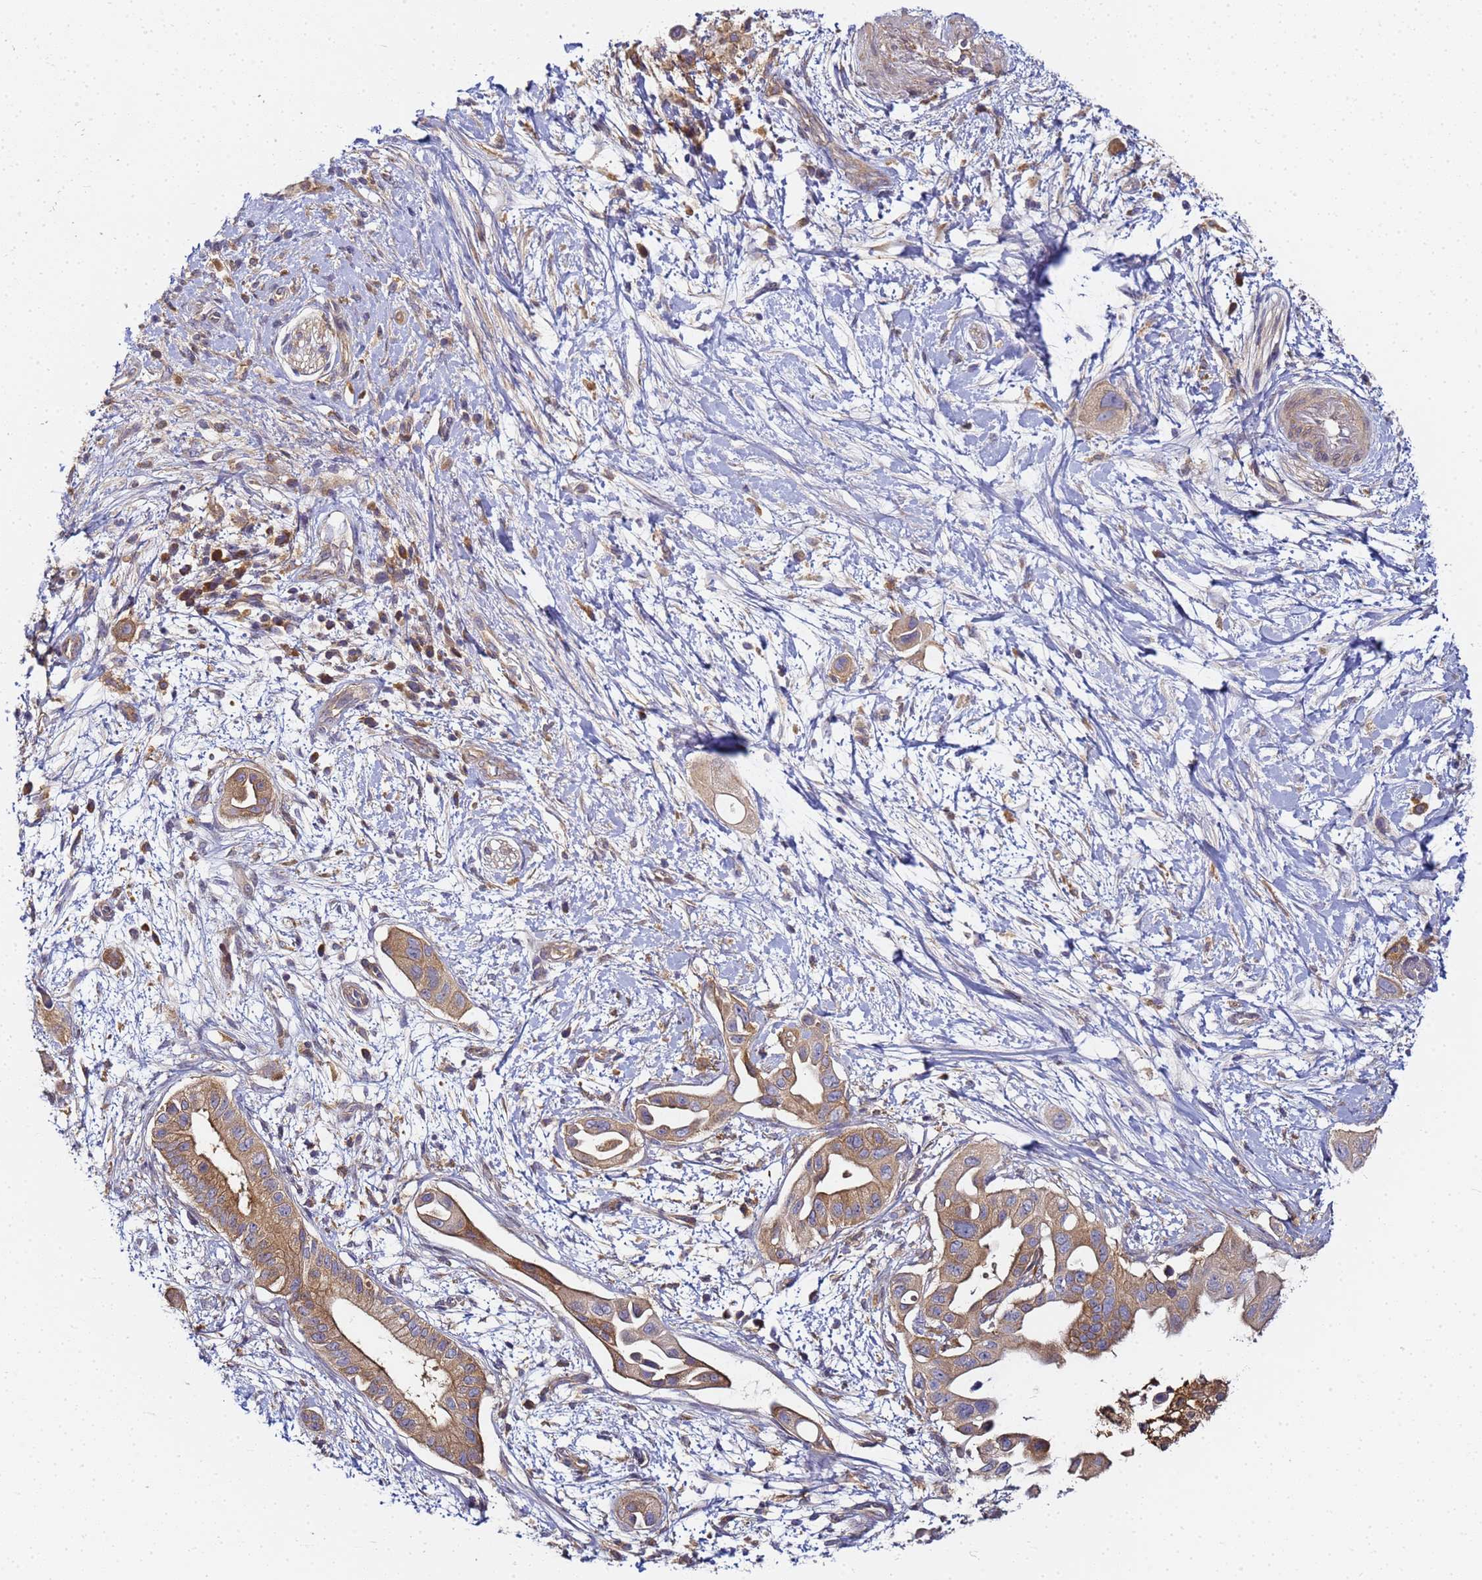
{"staining": {"intensity": "moderate", "quantity": ">75%", "location": "cytoplasmic/membranous"}, "tissue": "pancreatic cancer", "cell_type": "Tumor cells", "image_type": "cancer", "snomed": [{"axis": "morphology", "description": "Adenocarcinoma, NOS"}, {"axis": "topography", "description": "Pancreas"}], "caption": "Human adenocarcinoma (pancreatic) stained with a brown dye demonstrates moderate cytoplasmic/membranous positive expression in approximately >75% of tumor cells.", "gene": "CHM", "patient": {"sex": "male", "age": 68}}